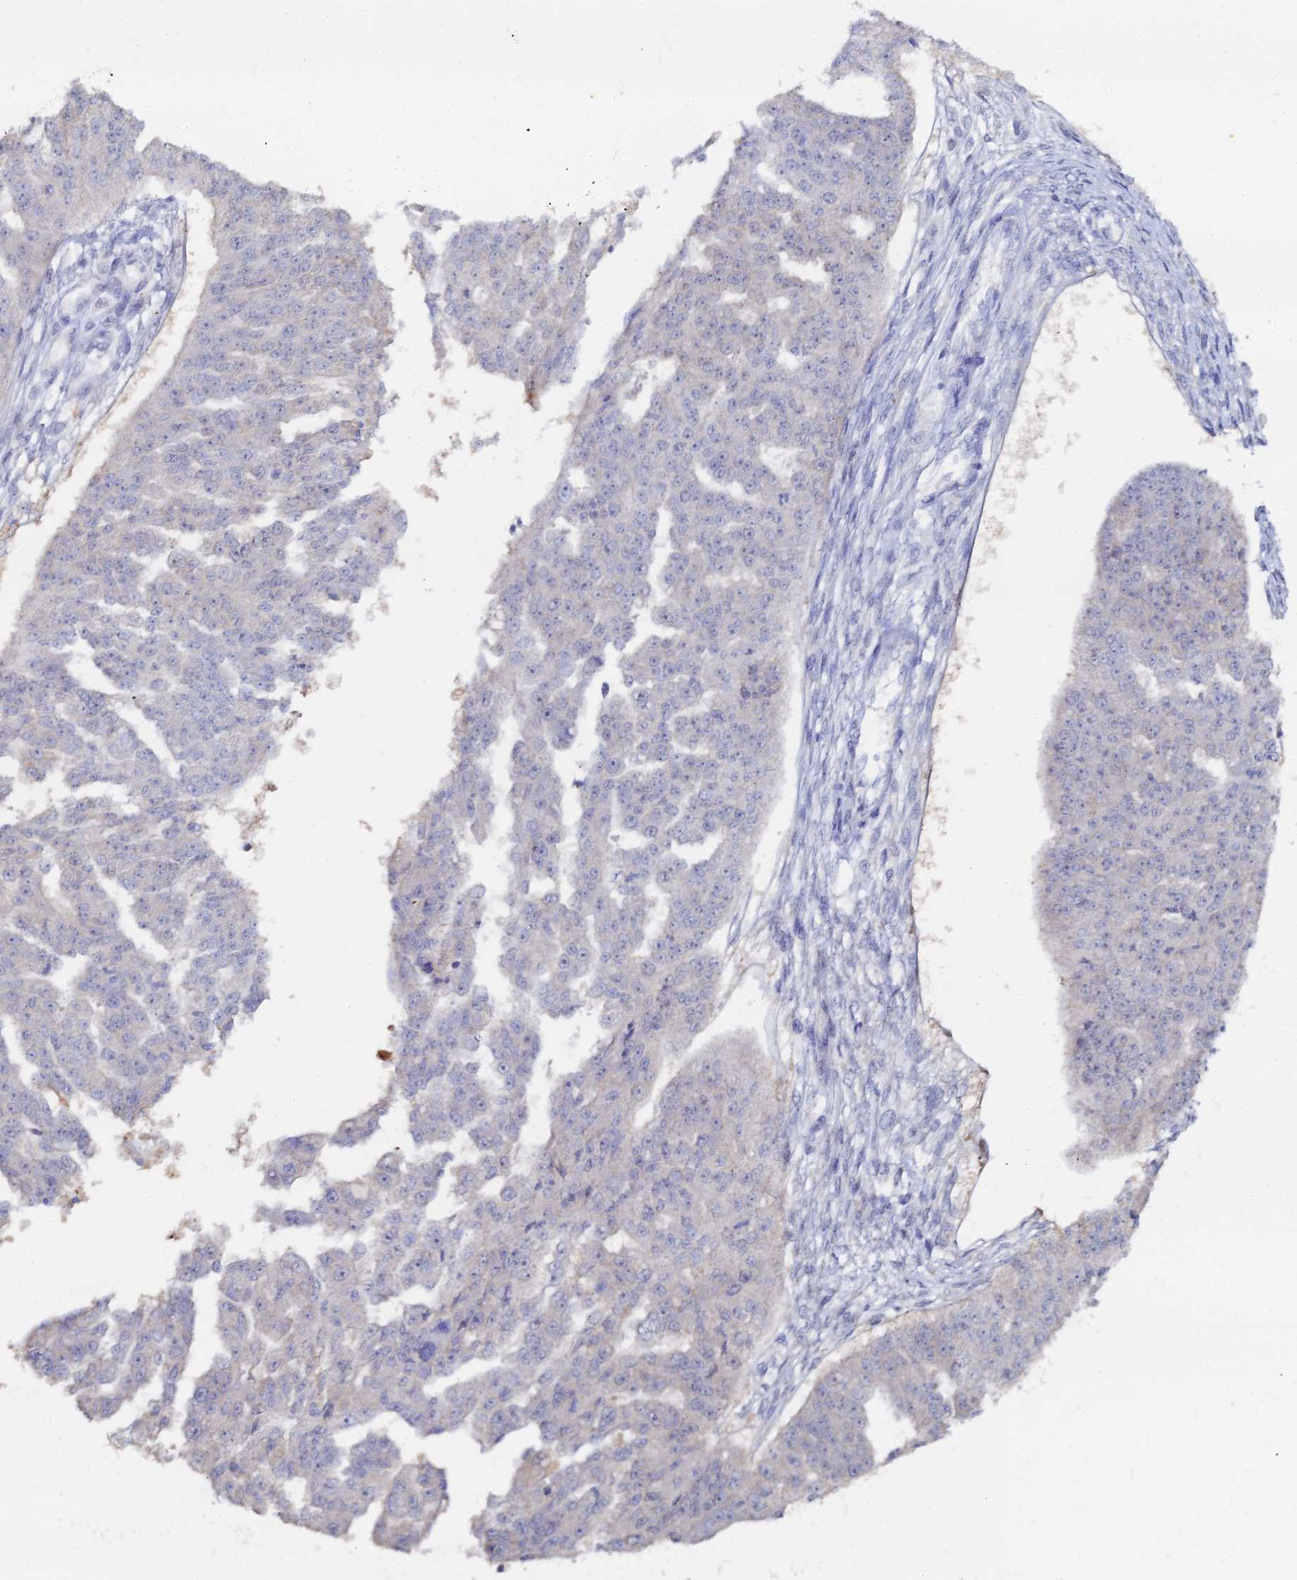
{"staining": {"intensity": "negative", "quantity": "none", "location": "none"}, "tissue": "ovarian cancer", "cell_type": "Tumor cells", "image_type": "cancer", "snomed": [{"axis": "morphology", "description": "Cystadenocarcinoma, serous, NOS"}, {"axis": "topography", "description": "Ovary"}], "caption": "There is no significant positivity in tumor cells of serous cystadenocarcinoma (ovarian).", "gene": "THAP4", "patient": {"sex": "female", "age": 58}}